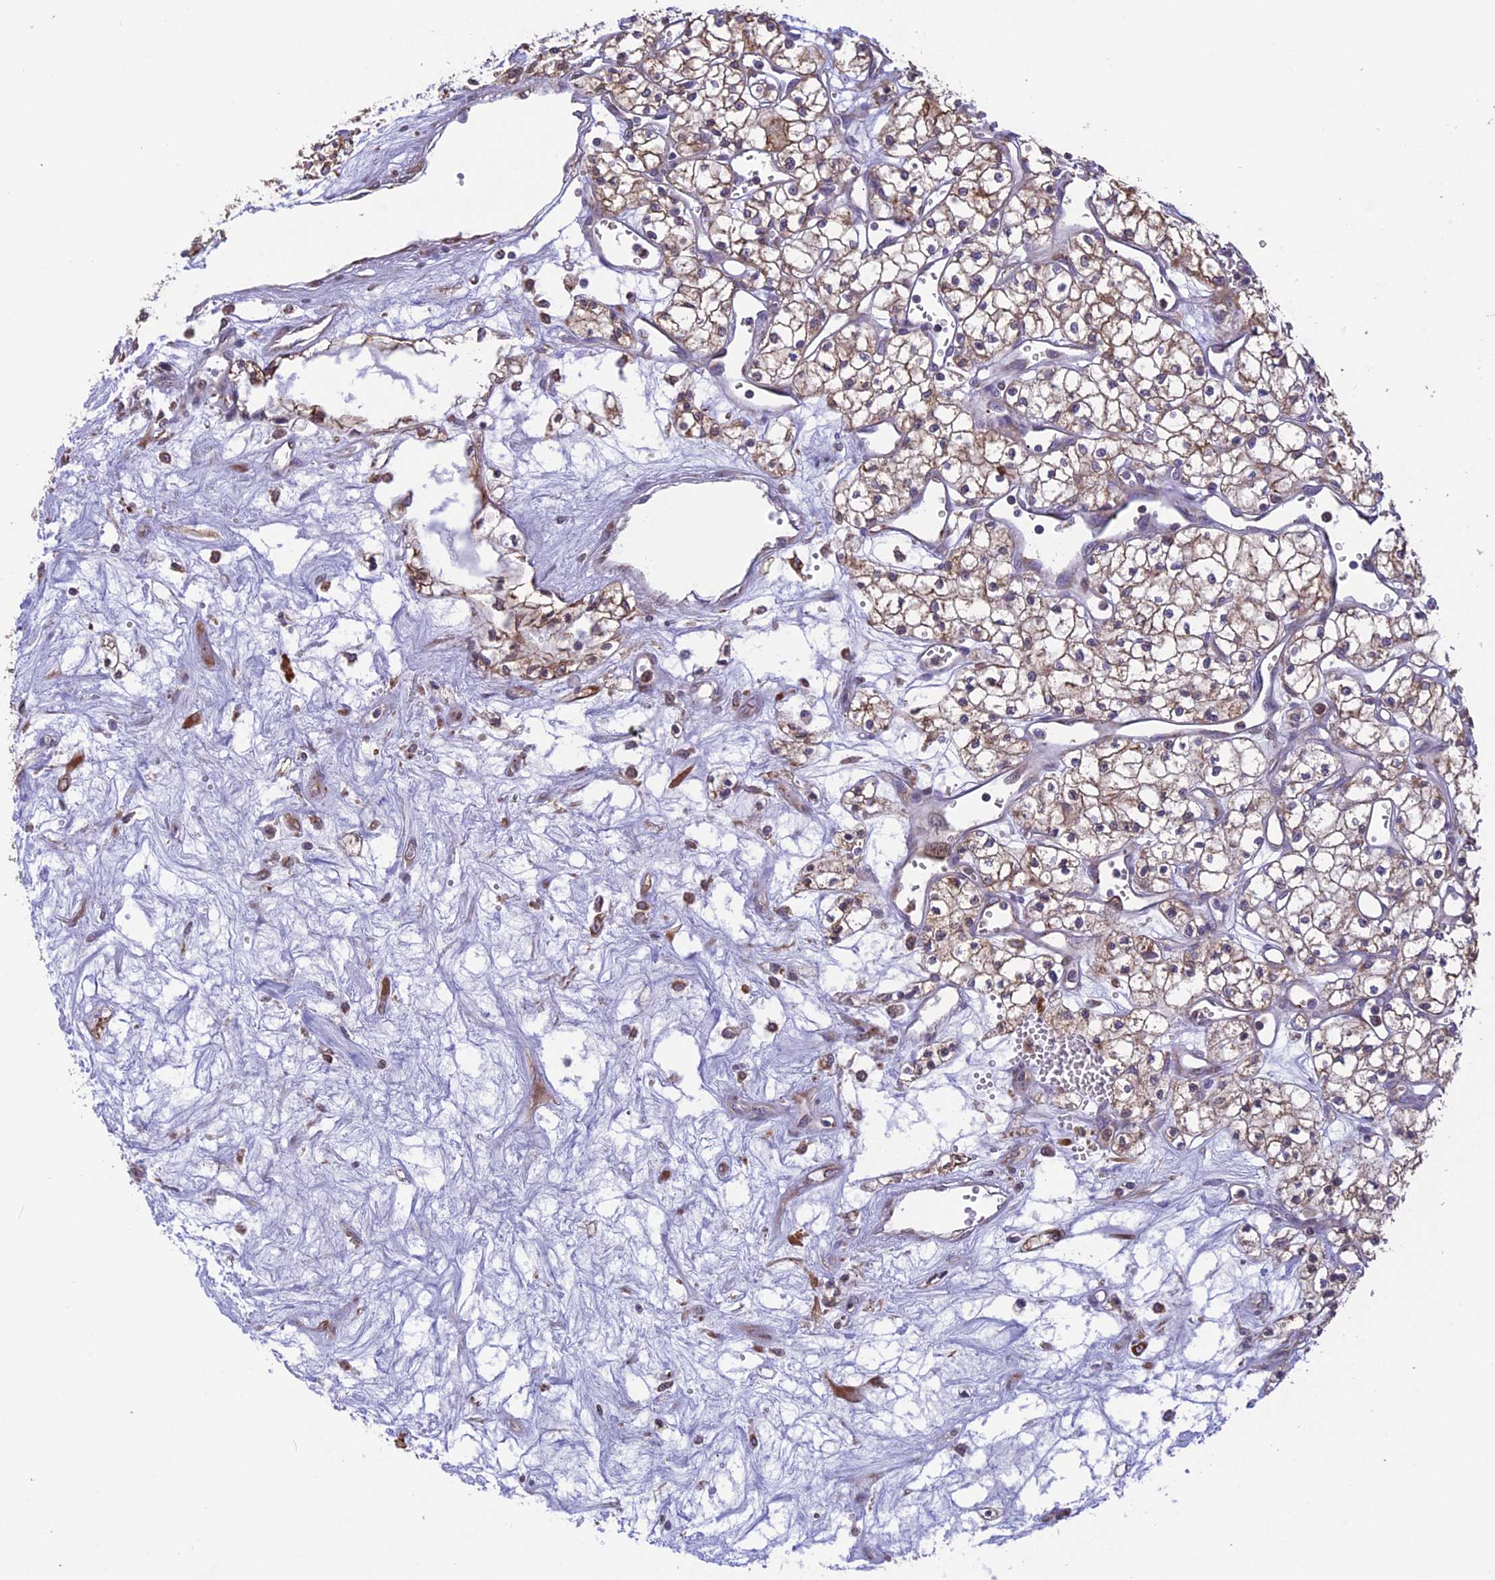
{"staining": {"intensity": "weak", "quantity": ">75%", "location": "cytoplasmic/membranous"}, "tissue": "renal cancer", "cell_type": "Tumor cells", "image_type": "cancer", "snomed": [{"axis": "morphology", "description": "Adenocarcinoma, NOS"}, {"axis": "topography", "description": "Kidney"}], "caption": "This is a histology image of immunohistochemistry (IHC) staining of renal cancer (adenocarcinoma), which shows weak staining in the cytoplasmic/membranous of tumor cells.", "gene": "DMRTA2", "patient": {"sex": "male", "age": 59}}